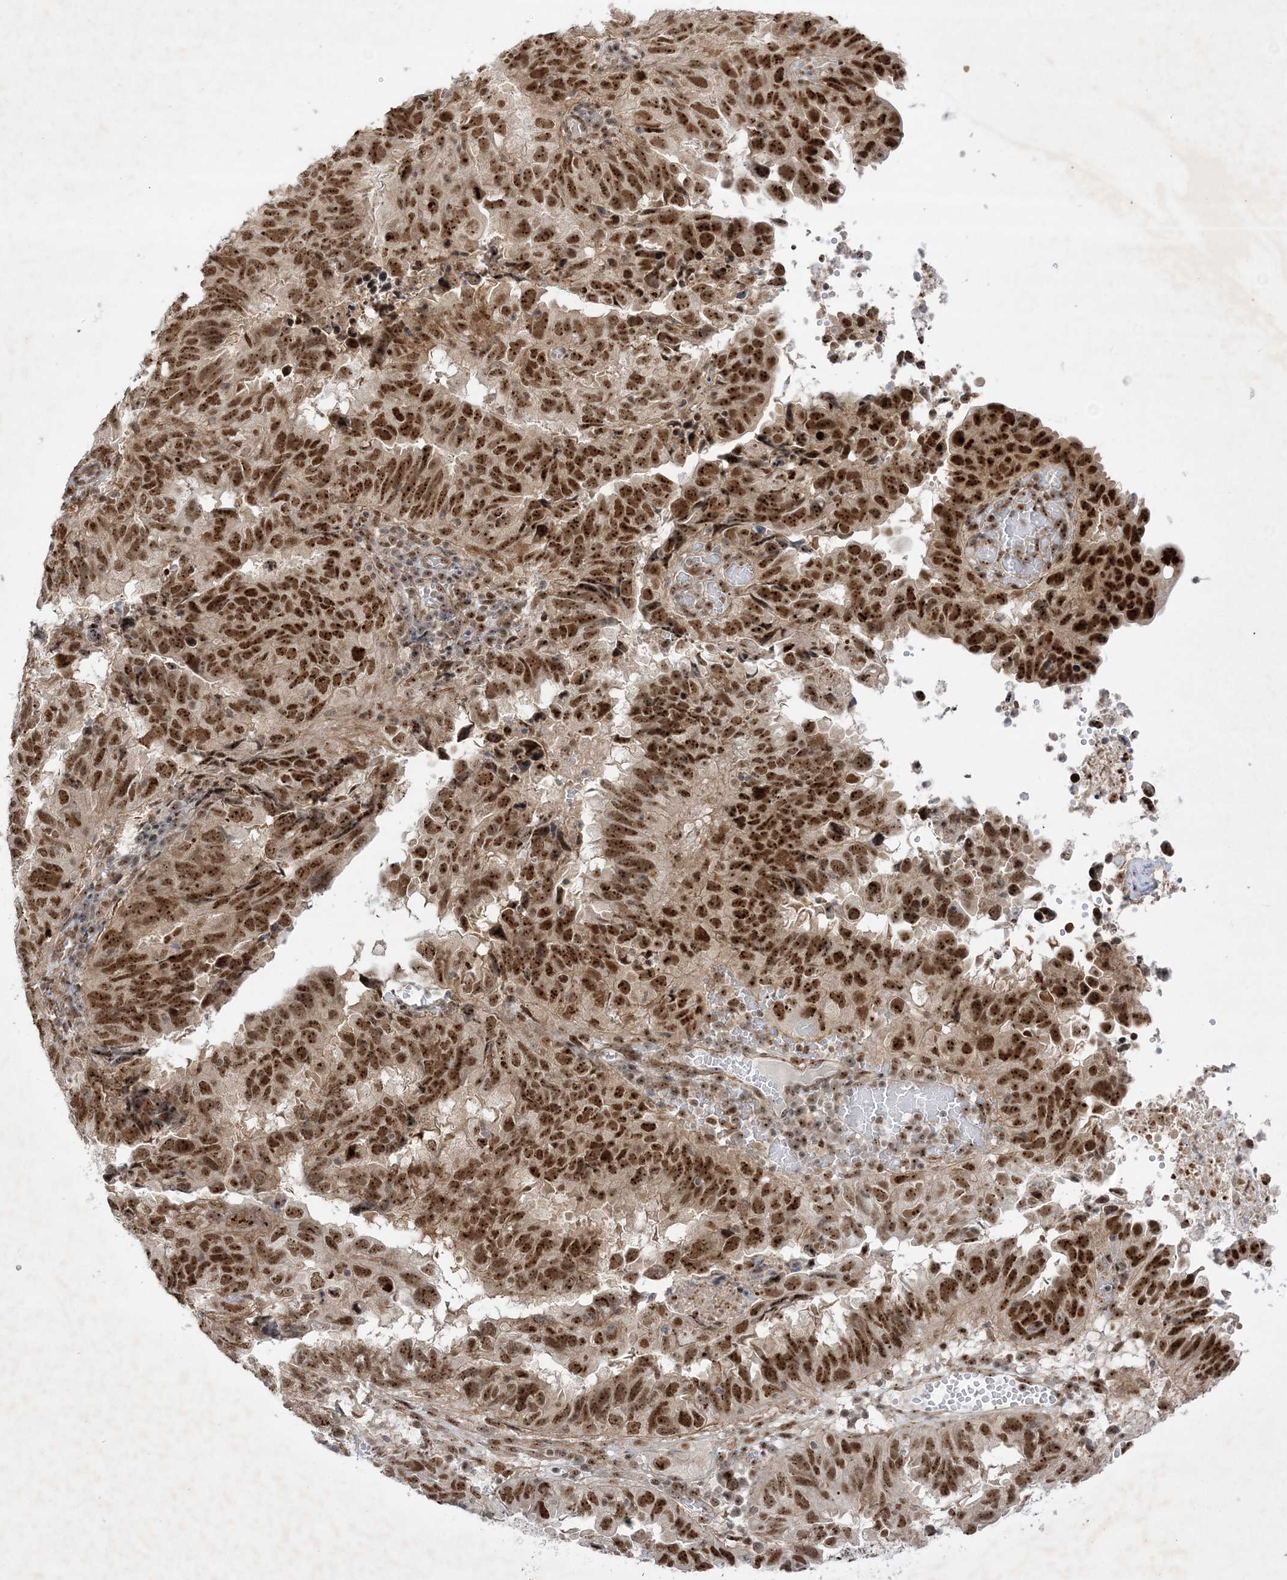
{"staining": {"intensity": "strong", "quantity": ">75%", "location": "nuclear"}, "tissue": "endometrial cancer", "cell_type": "Tumor cells", "image_type": "cancer", "snomed": [{"axis": "morphology", "description": "Adenocarcinoma, NOS"}, {"axis": "topography", "description": "Uterus"}], "caption": "Endometrial cancer (adenocarcinoma) stained with a brown dye demonstrates strong nuclear positive expression in approximately >75% of tumor cells.", "gene": "NPM3", "patient": {"sex": "female", "age": 77}}